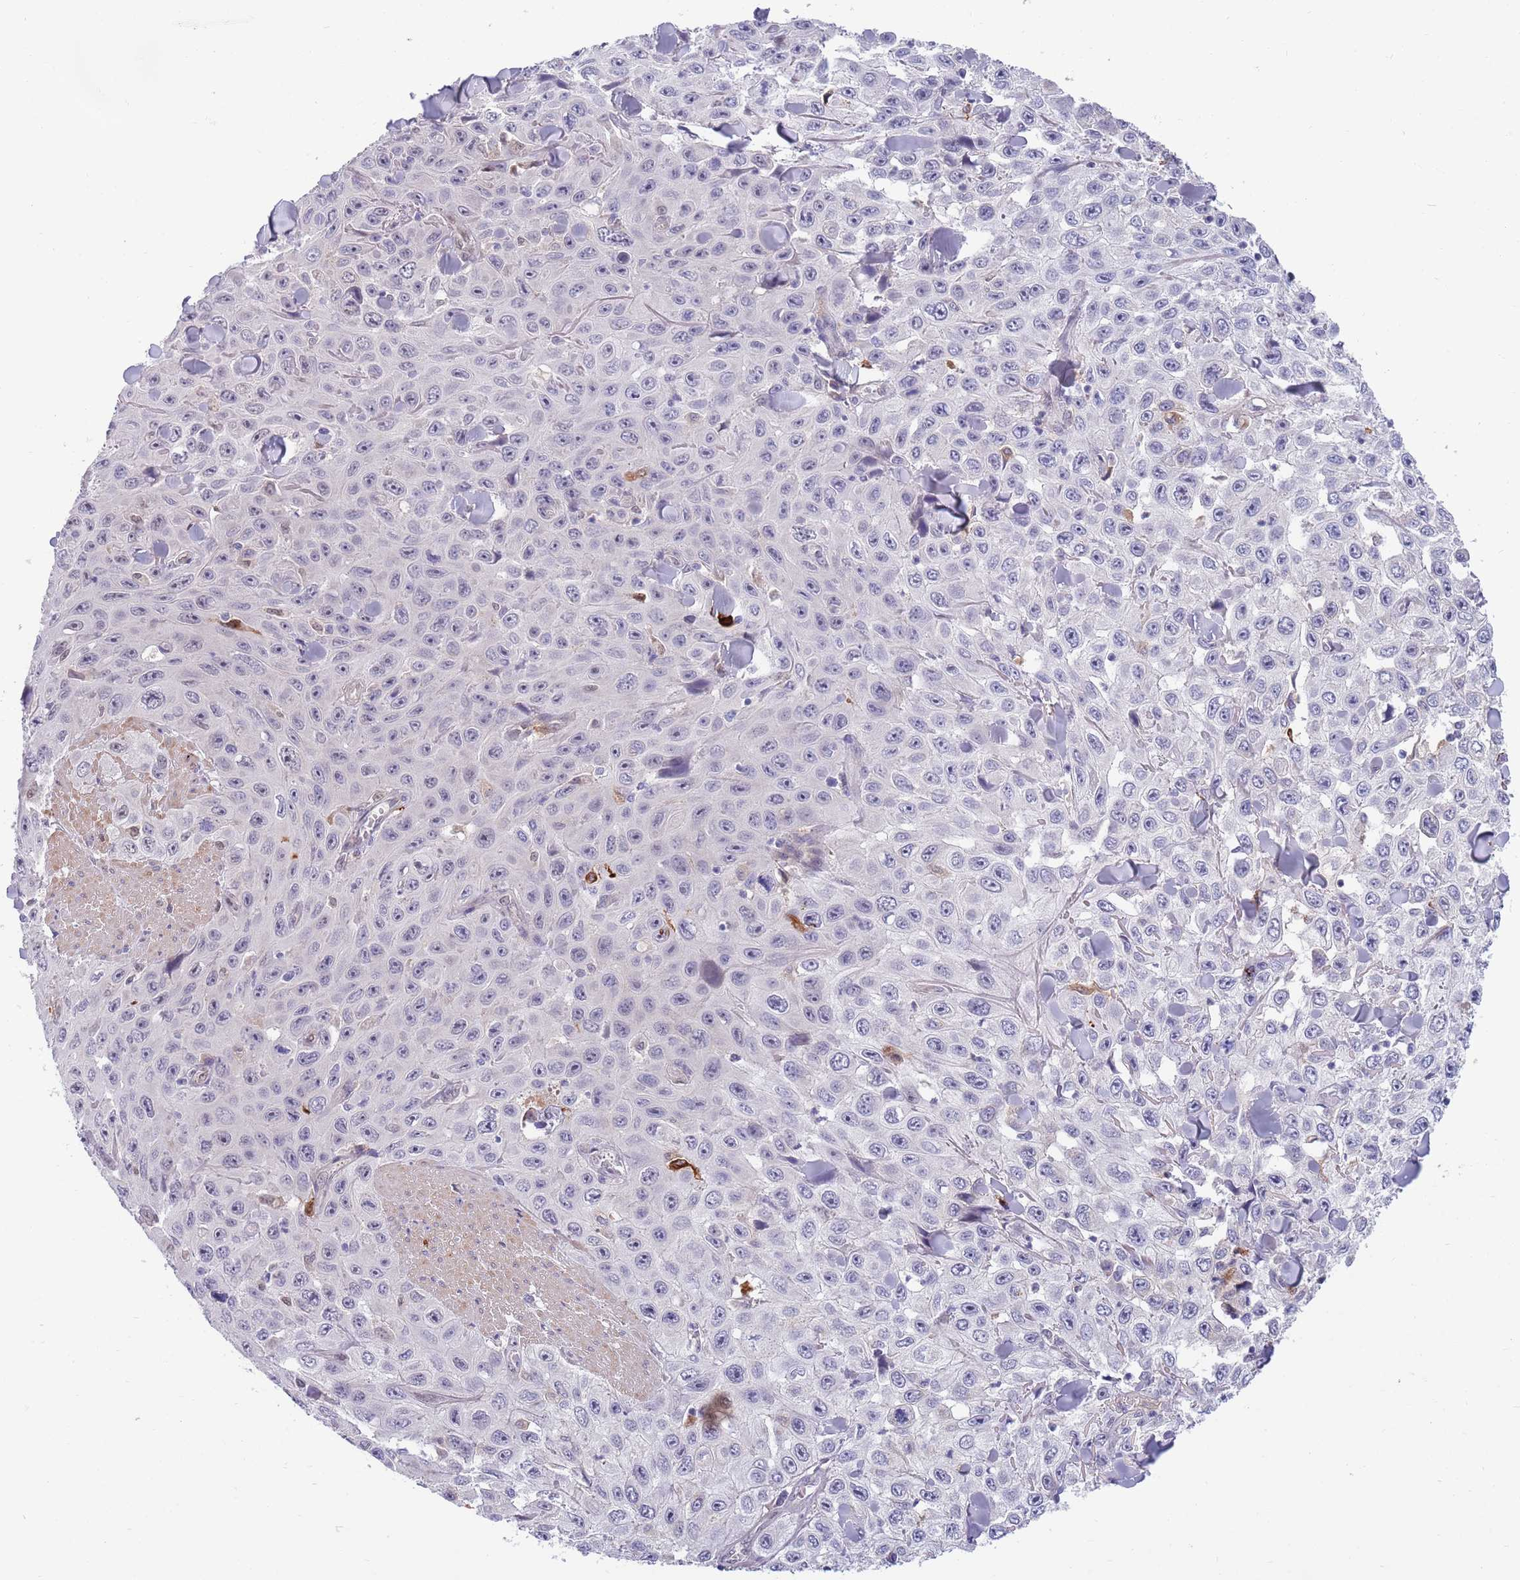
{"staining": {"intensity": "weak", "quantity": "25%-75%", "location": "nuclear"}, "tissue": "skin cancer", "cell_type": "Tumor cells", "image_type": "cancer", "snomed": [{"axis": "morphology", "description": "Squamous cell carcinoma, NOS"}, {"axis": "topography", "description": "Skin"}], "caption": "Brown immunohistochemical staining in human squamous cell carcinoma (skin) shows weak nuclear positivity in approximately 25%-75% of tumor cells.", "gene": "NLRP6", "patient": {"sex": "male", "age": 82}}